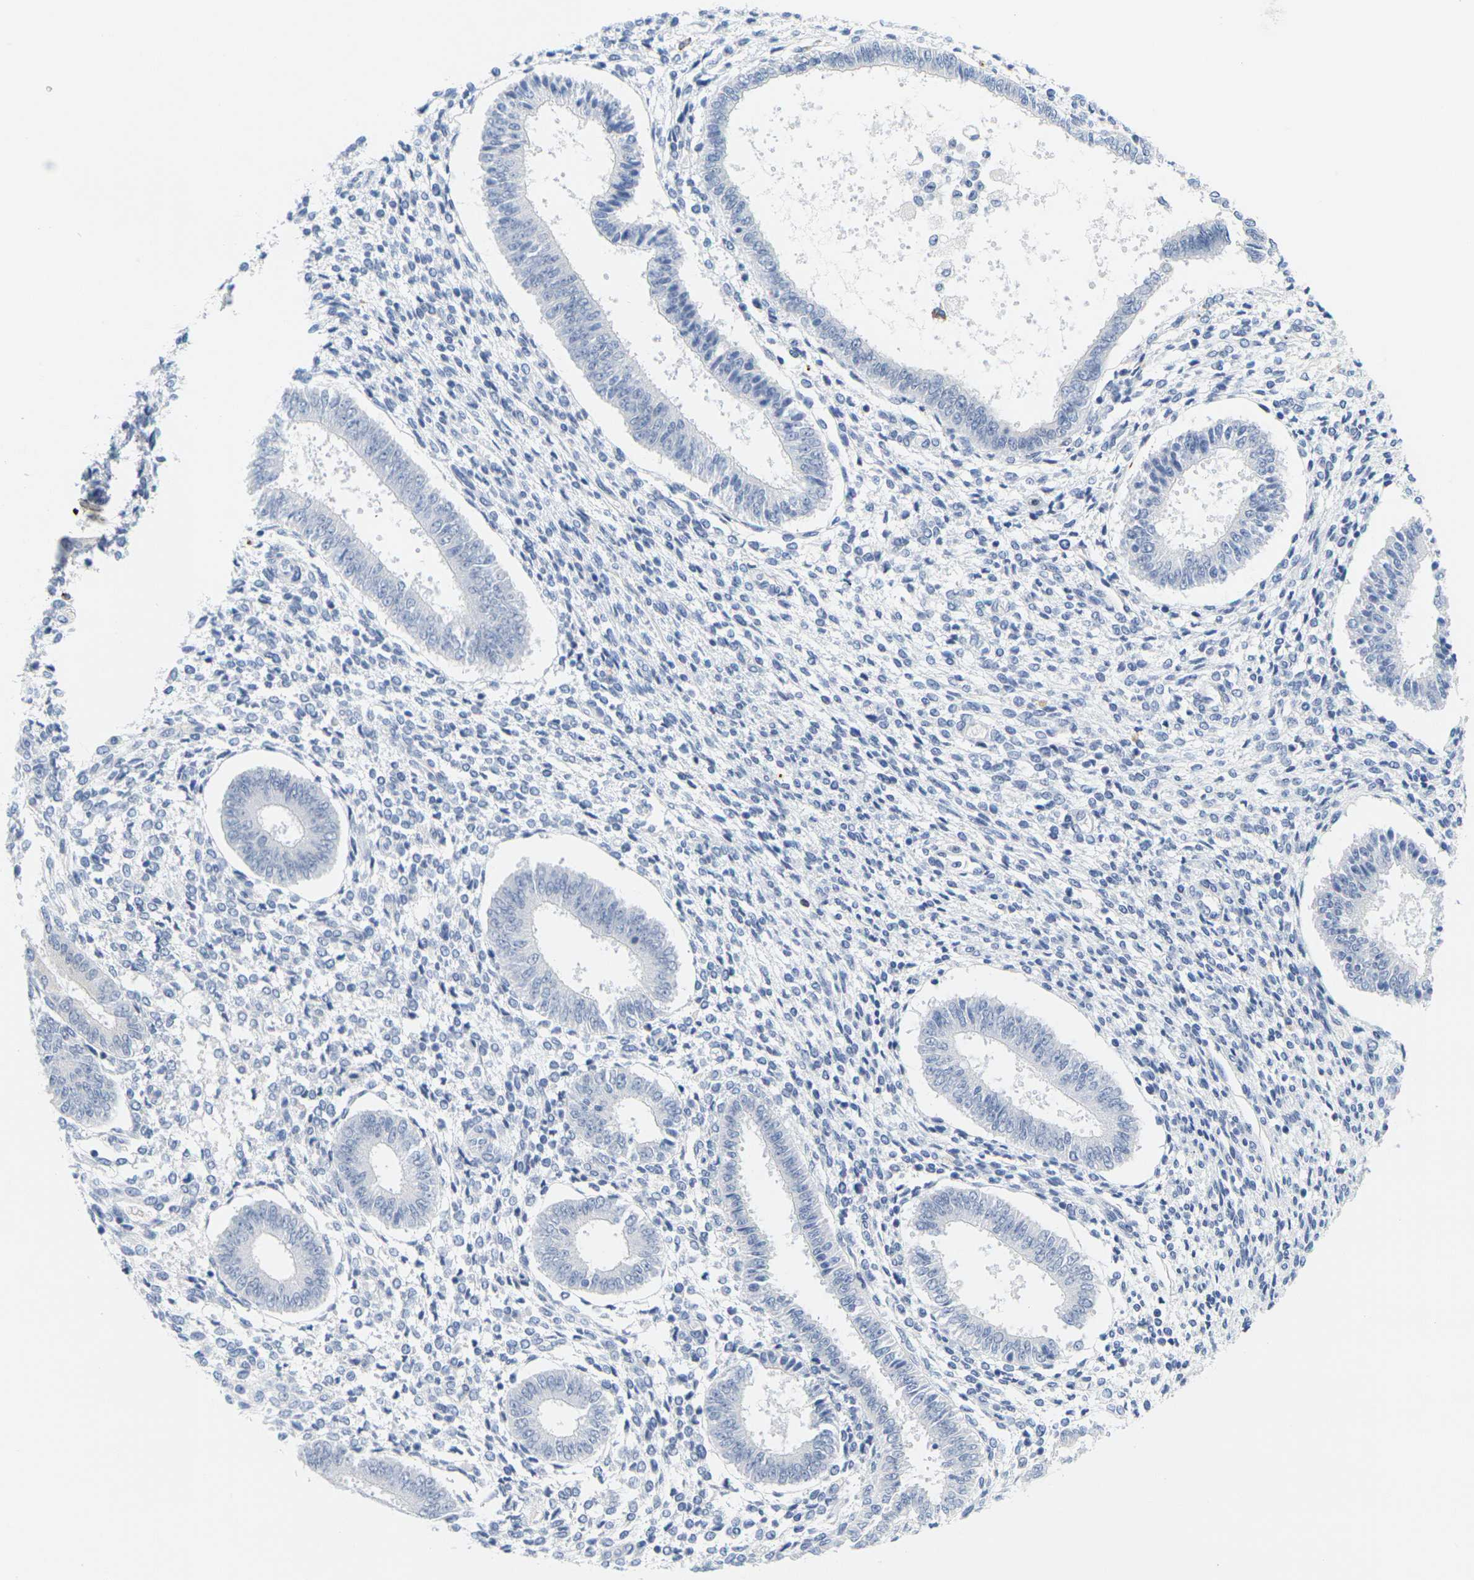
{"staining": {"intensity": "negative", "quantity": "none", "location": "none"}, "tissue": "endometrium", "cell_type": "Cells in endometrial stroma", "image_type": "normal", "snomed": [{"axis": "morphology", "description": "Normal tissue, NOS"}, {"axis": "topography", "description": "Endometrium"}], "caption": "This is an immunohistochemistry histopathology image of normal human endometrium. There is no positivity in cells in endometrial stroma.", "gene": "HLA", "patient": {"sex": "female", "age": 35}}